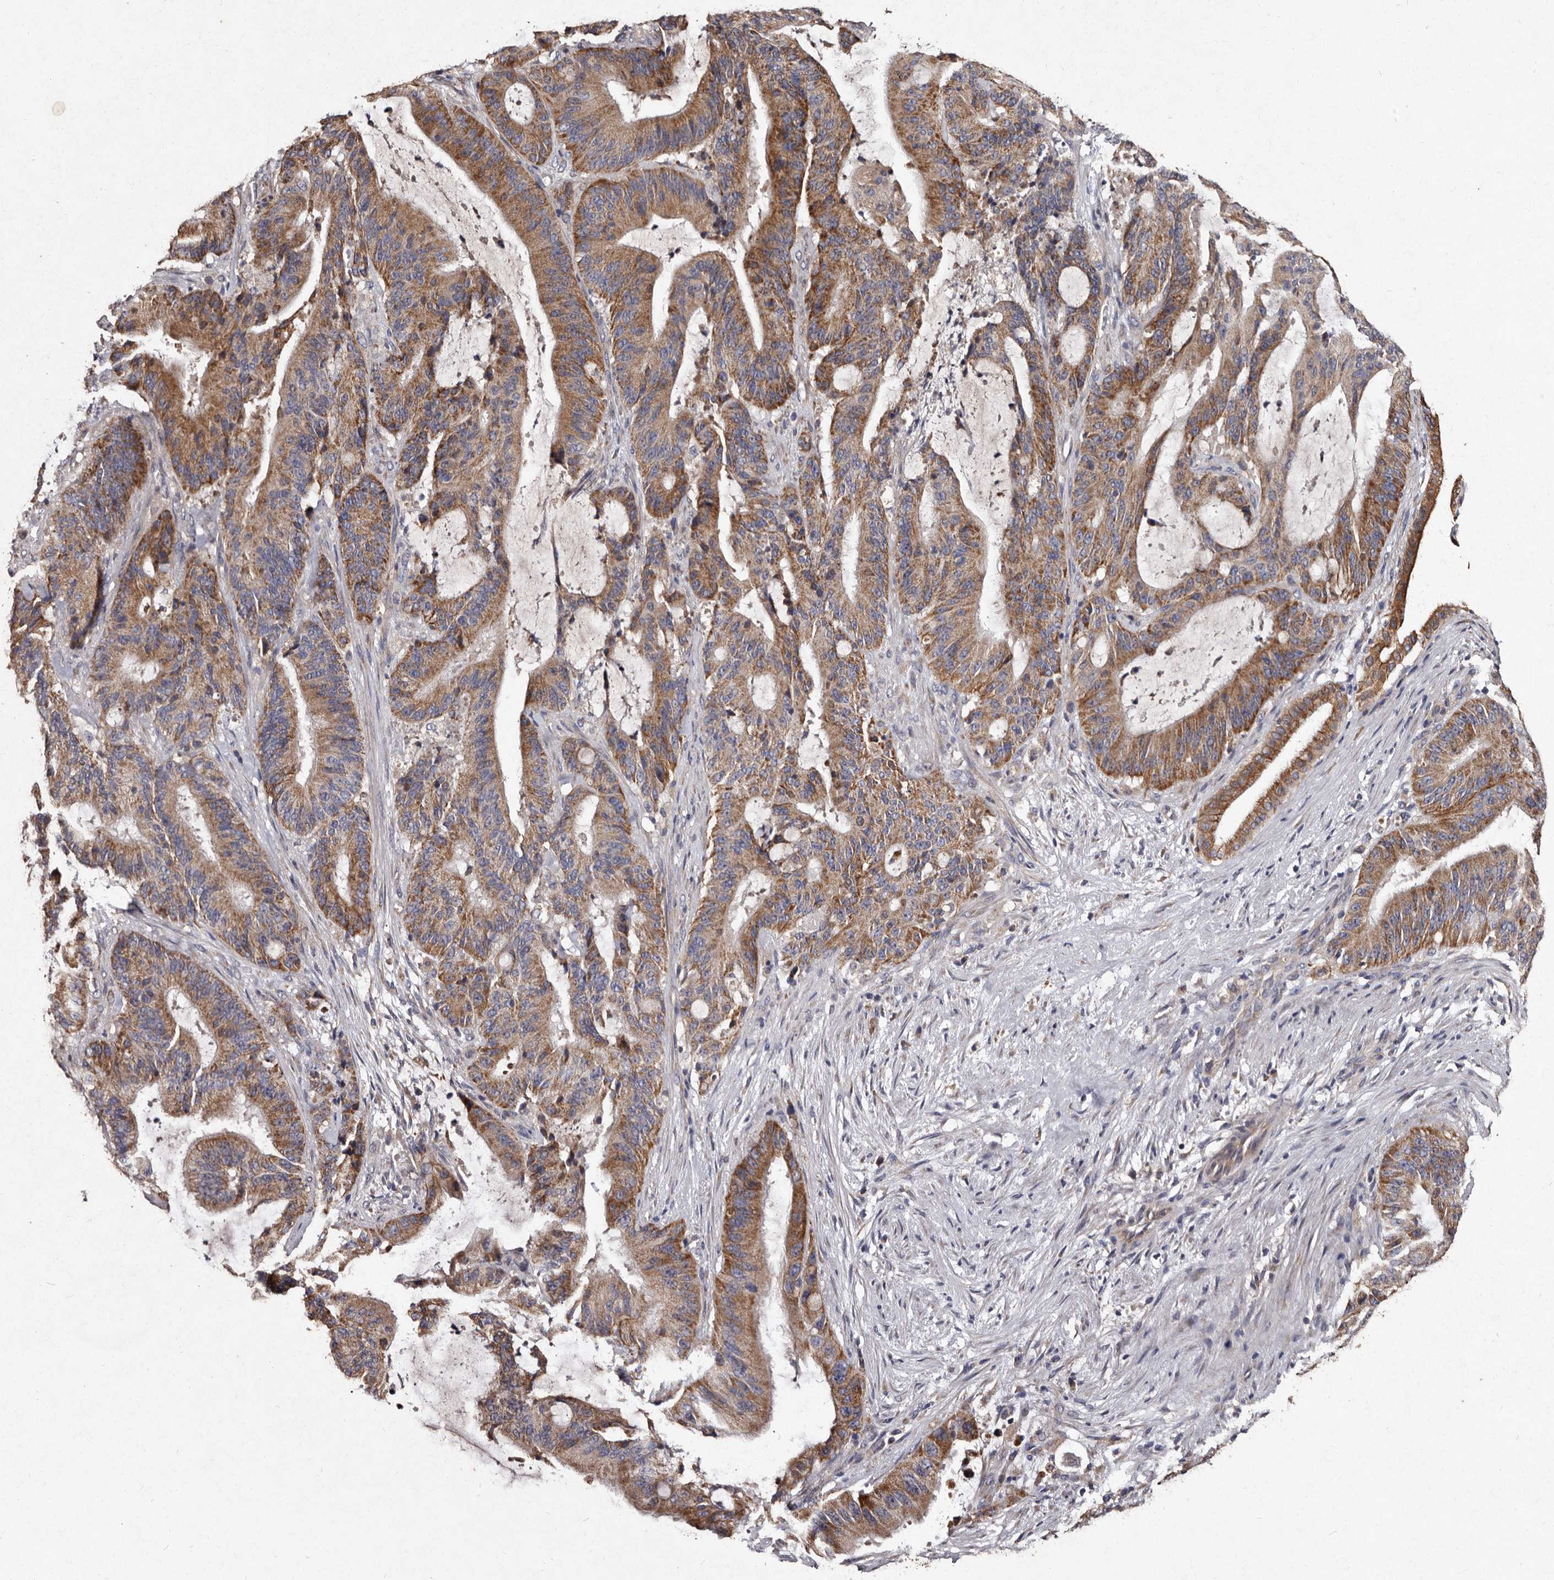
{"staining": {"intensity": "moderate", "quantity": ">75%", "location": "cytoplasmic/membranous"}, "tissue": "liver cancer", "cell_type": "Tumor cells", "image_type": "cancer", "snomed": [{"axis": "morphology", "description": "Normal tissue, NOS"}, {"axis": "morphology", "description": "Cholangiocarcinoma"}, {"axis": "topography", "description": "Liver"}, {"axis": "topography", "description": "Peripheral nerve tissue"}], "caption": "DAB immunohistochemical staining of human liver cancer (cholangiocarcinoma) exhibits moderate cytoplasmic/membranous protein positivity in approximately >75% of tumor cells. Nuclei are stained in blue.", "gene": "TFB1M", "patient": {"sex": "female", "age": 73}}